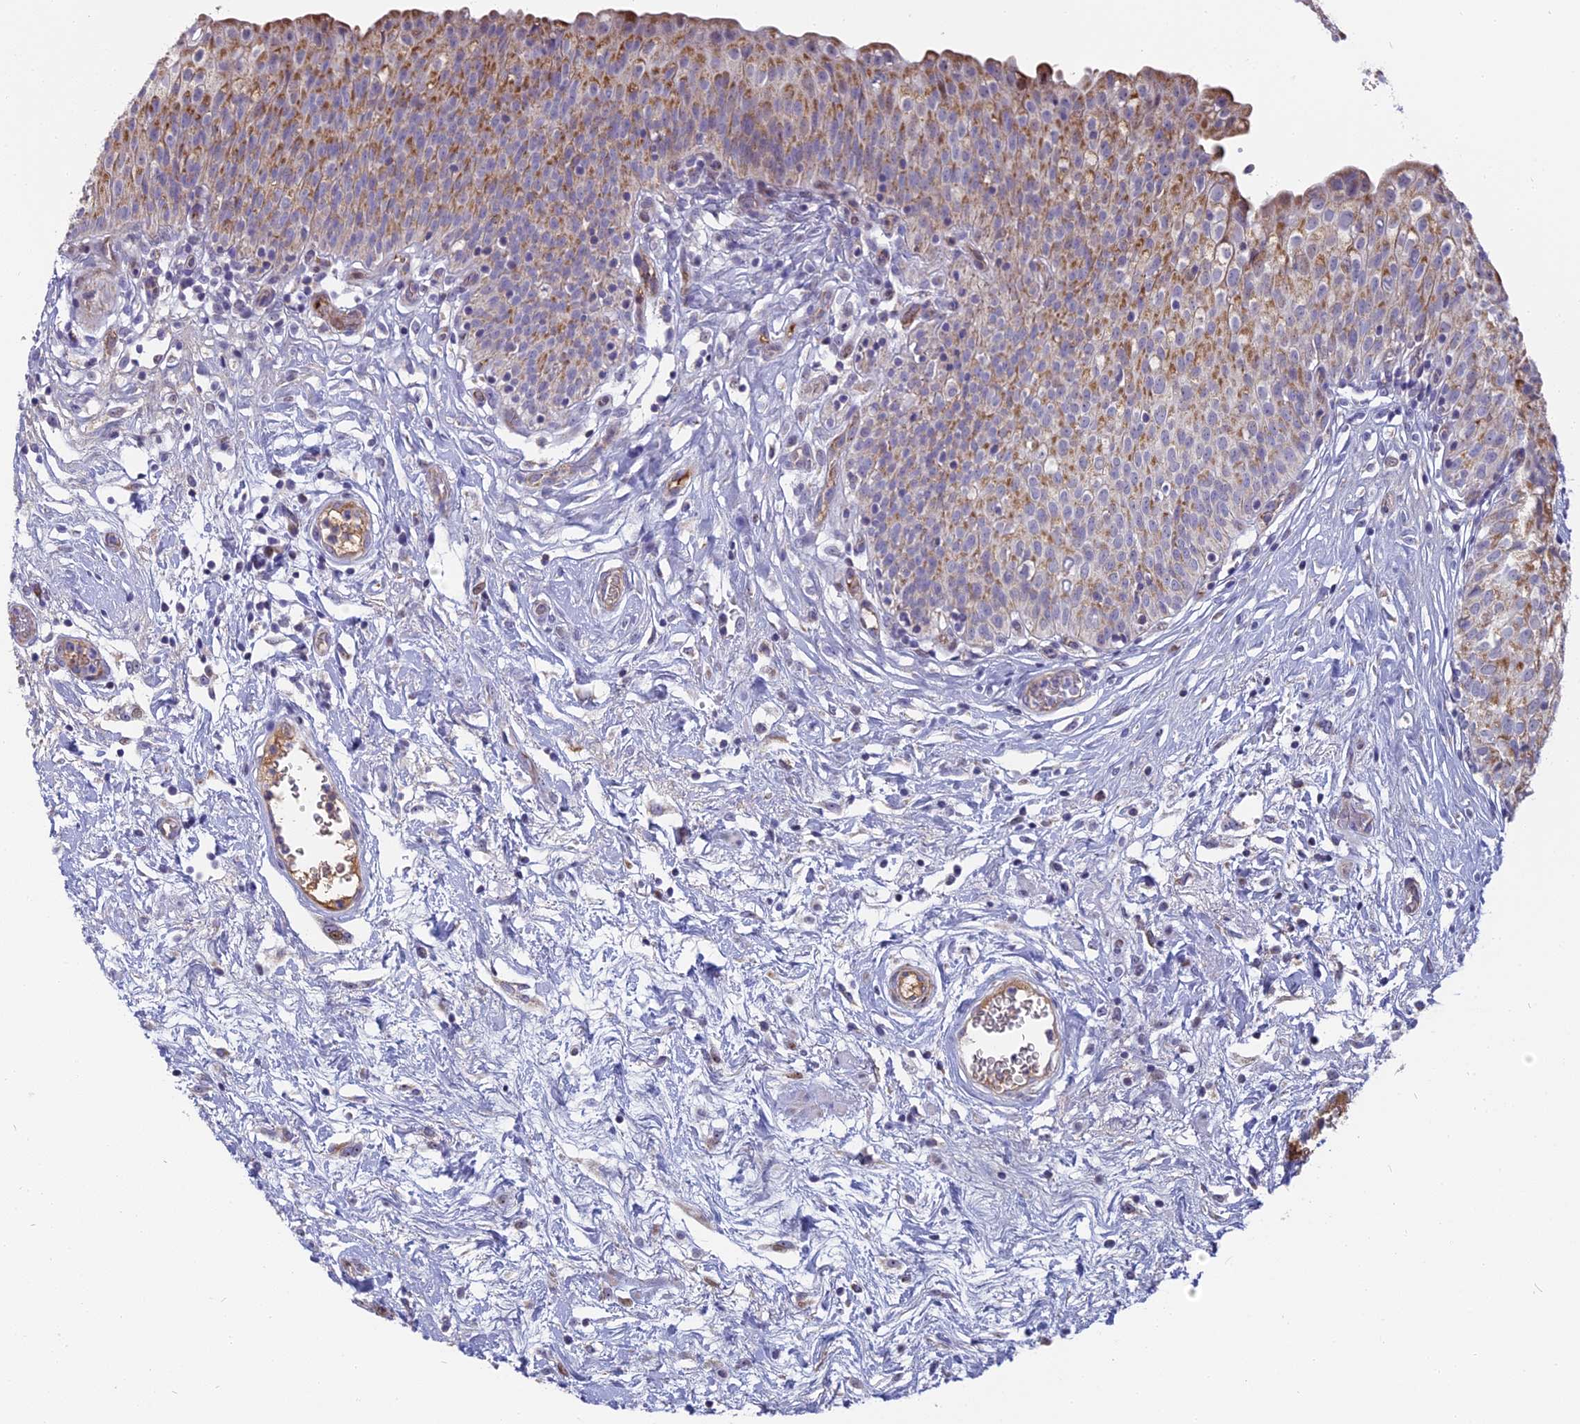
{"staining": {"intensity": "moderate", "quantity": ">75%", "location": "cytoplasmic/membranous"}, "tissue": "urinary bladder", "cell_type": "Urothelial cells", "image_type": "normal", "snomed": [{"axis": "morphology", "description": "Normal tissue, NOS"}, {"axis": "topography", "description": "Urinary bladder"}], "caption": "Moderate cytoplasmic/membranous protein staining is appreciated in approximately >75% of urothelial cells in urinary bladder.", "gene": "DTWD1", "patient": {"sex": "male", "age": 55}}